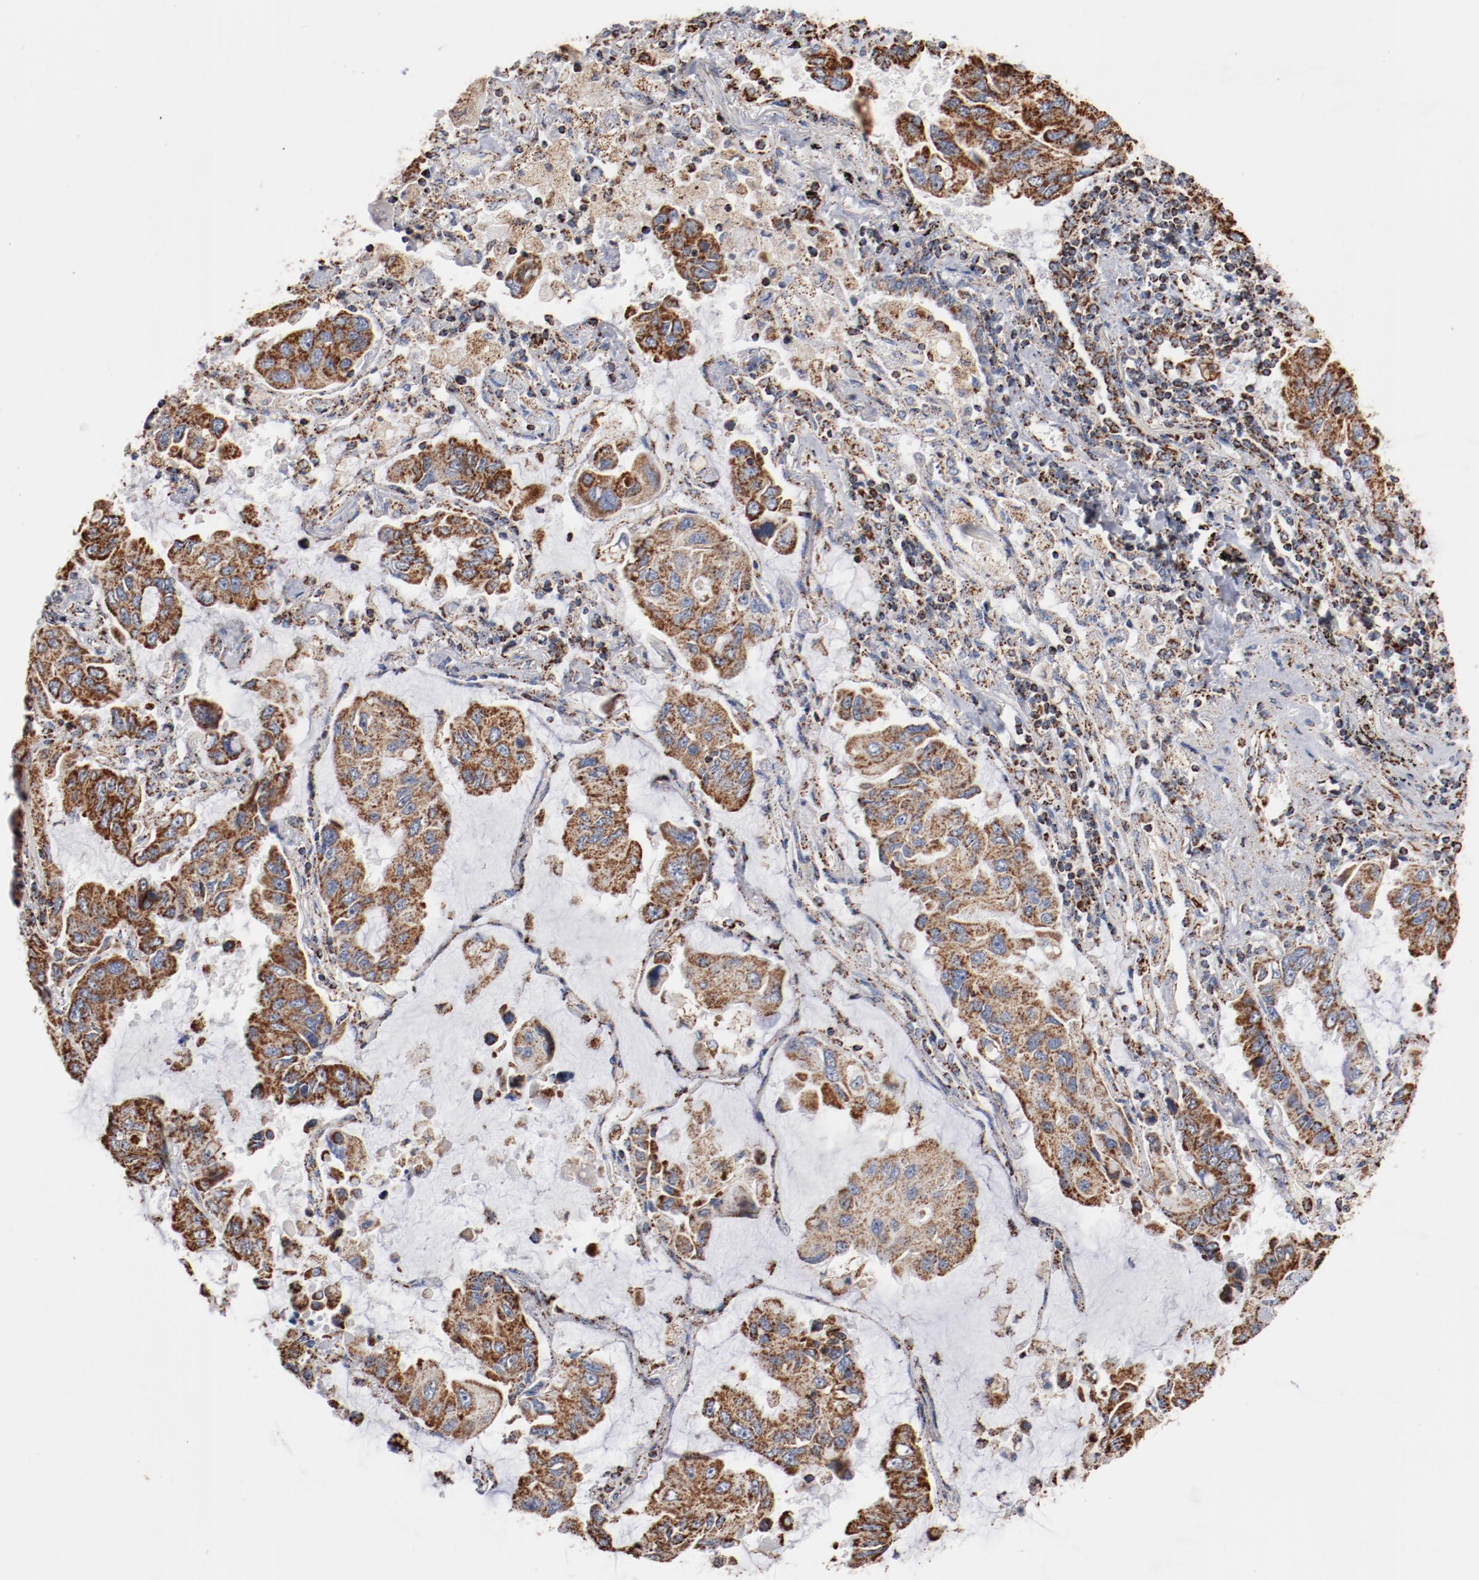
{"staining": {"intensity": "strong", "quantity": ">75%", "location": "cytoplasmic/membranous"}, "tissue": "lung cancer", "cell_type": "Tumor cells", "image_type": "cancer", "snomed": [{"axis": "morphology", "description": "Adenocarcinoma, NOS"}, {"axis": "topography", "description": "Lung"}], "caption": "Immunohistochemical staining of lung cancer (adenocarcinoma) exhibits strong cytoplasmic/membranous protein expression in about >75% of tumor cells. Nuclei are stained in blue.", "gene": "NDUFS4", "patient": {"sex": "male", "age": 64}}